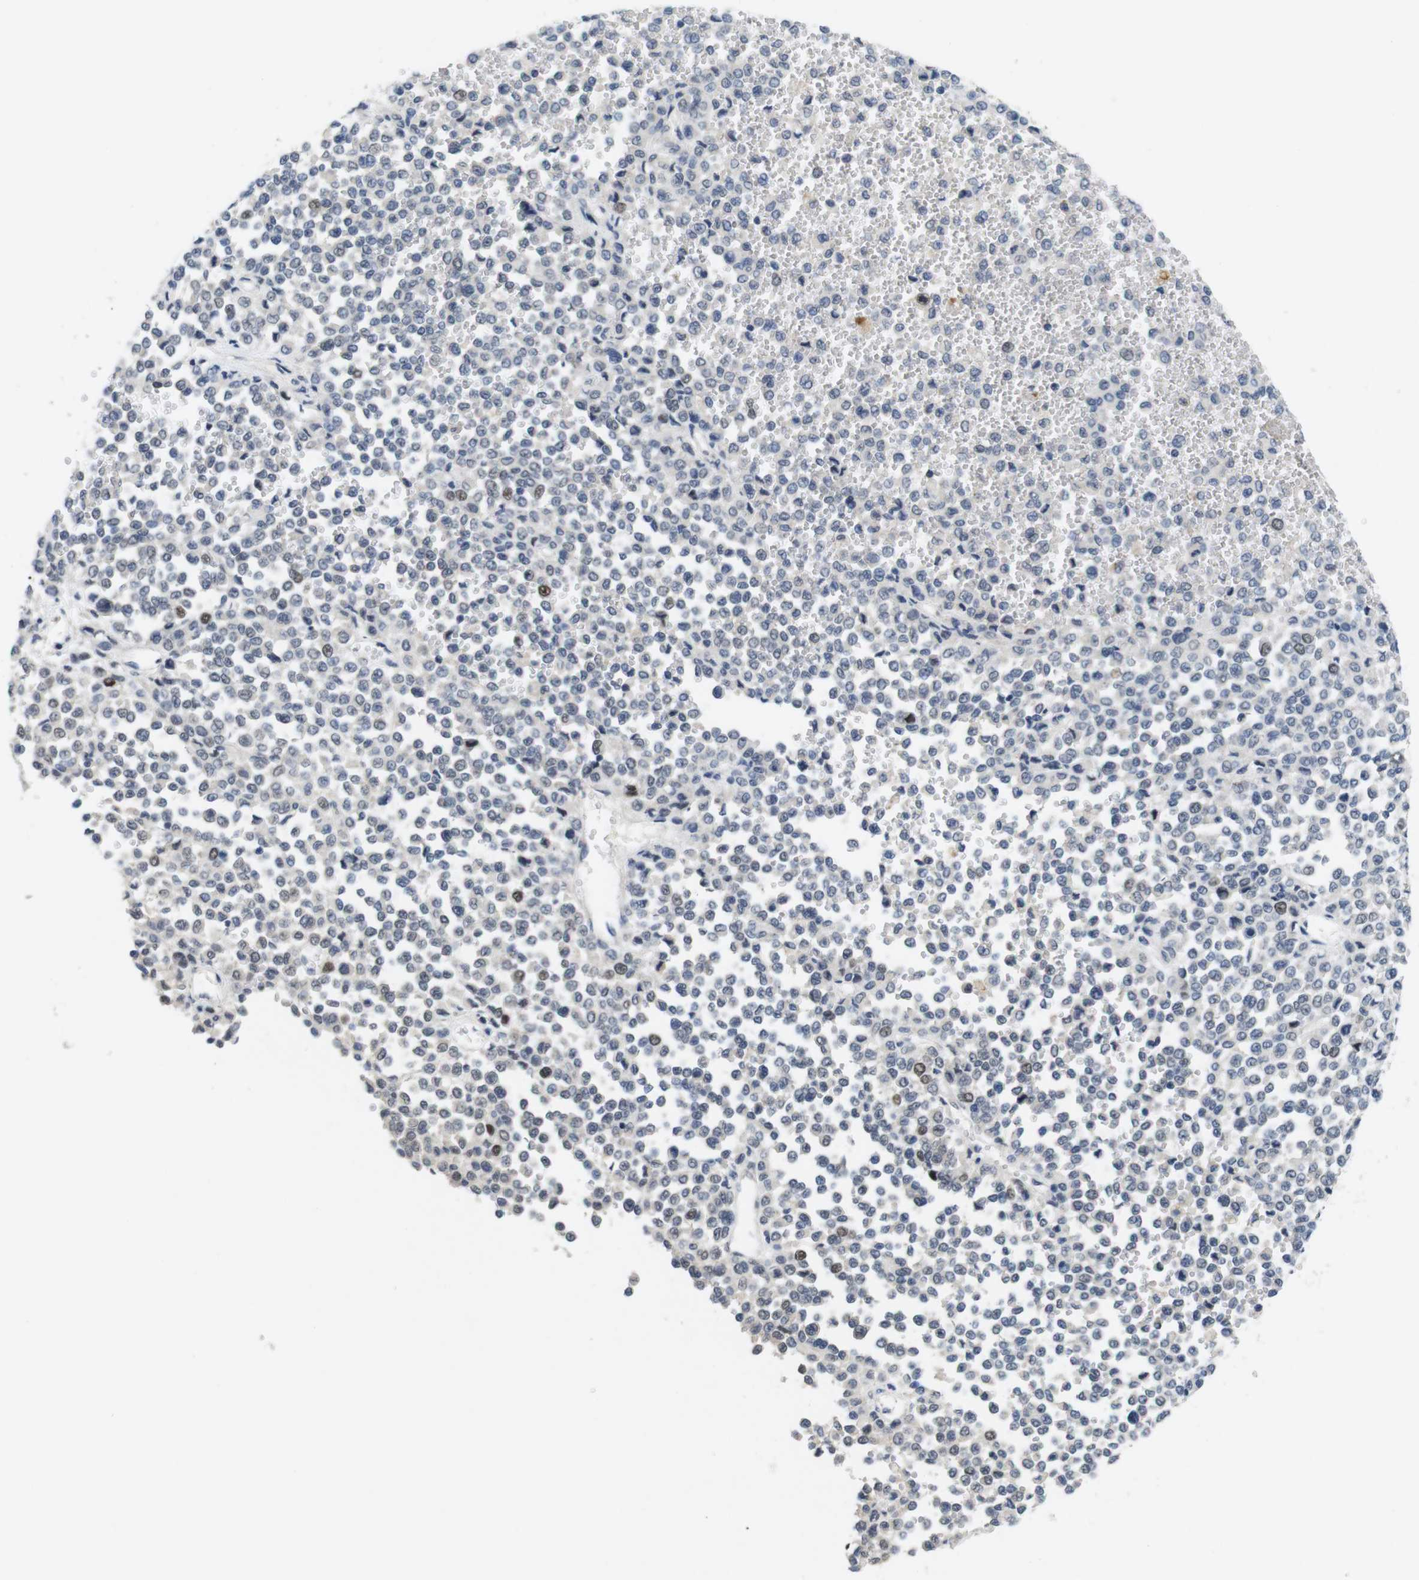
{"staining": {"intensity": "moderate", "quantity": "<25%", "location": "nuclear"}, "tissue": "melanoma", "cell_type": "Tumor cells", "image_type": "cancer", "snomed": [{"axis": "morphology", "description": "Malignant melanoma, Metastatic site"}, {"axis": "topography", "description": "Pancreas"}], "caption": "Protein staining displays moderate nuclear positivity in about <25% of tumor cells in melanoma.", "gene": "SKP2", "patient": {"sex": "female", "age": 30}}